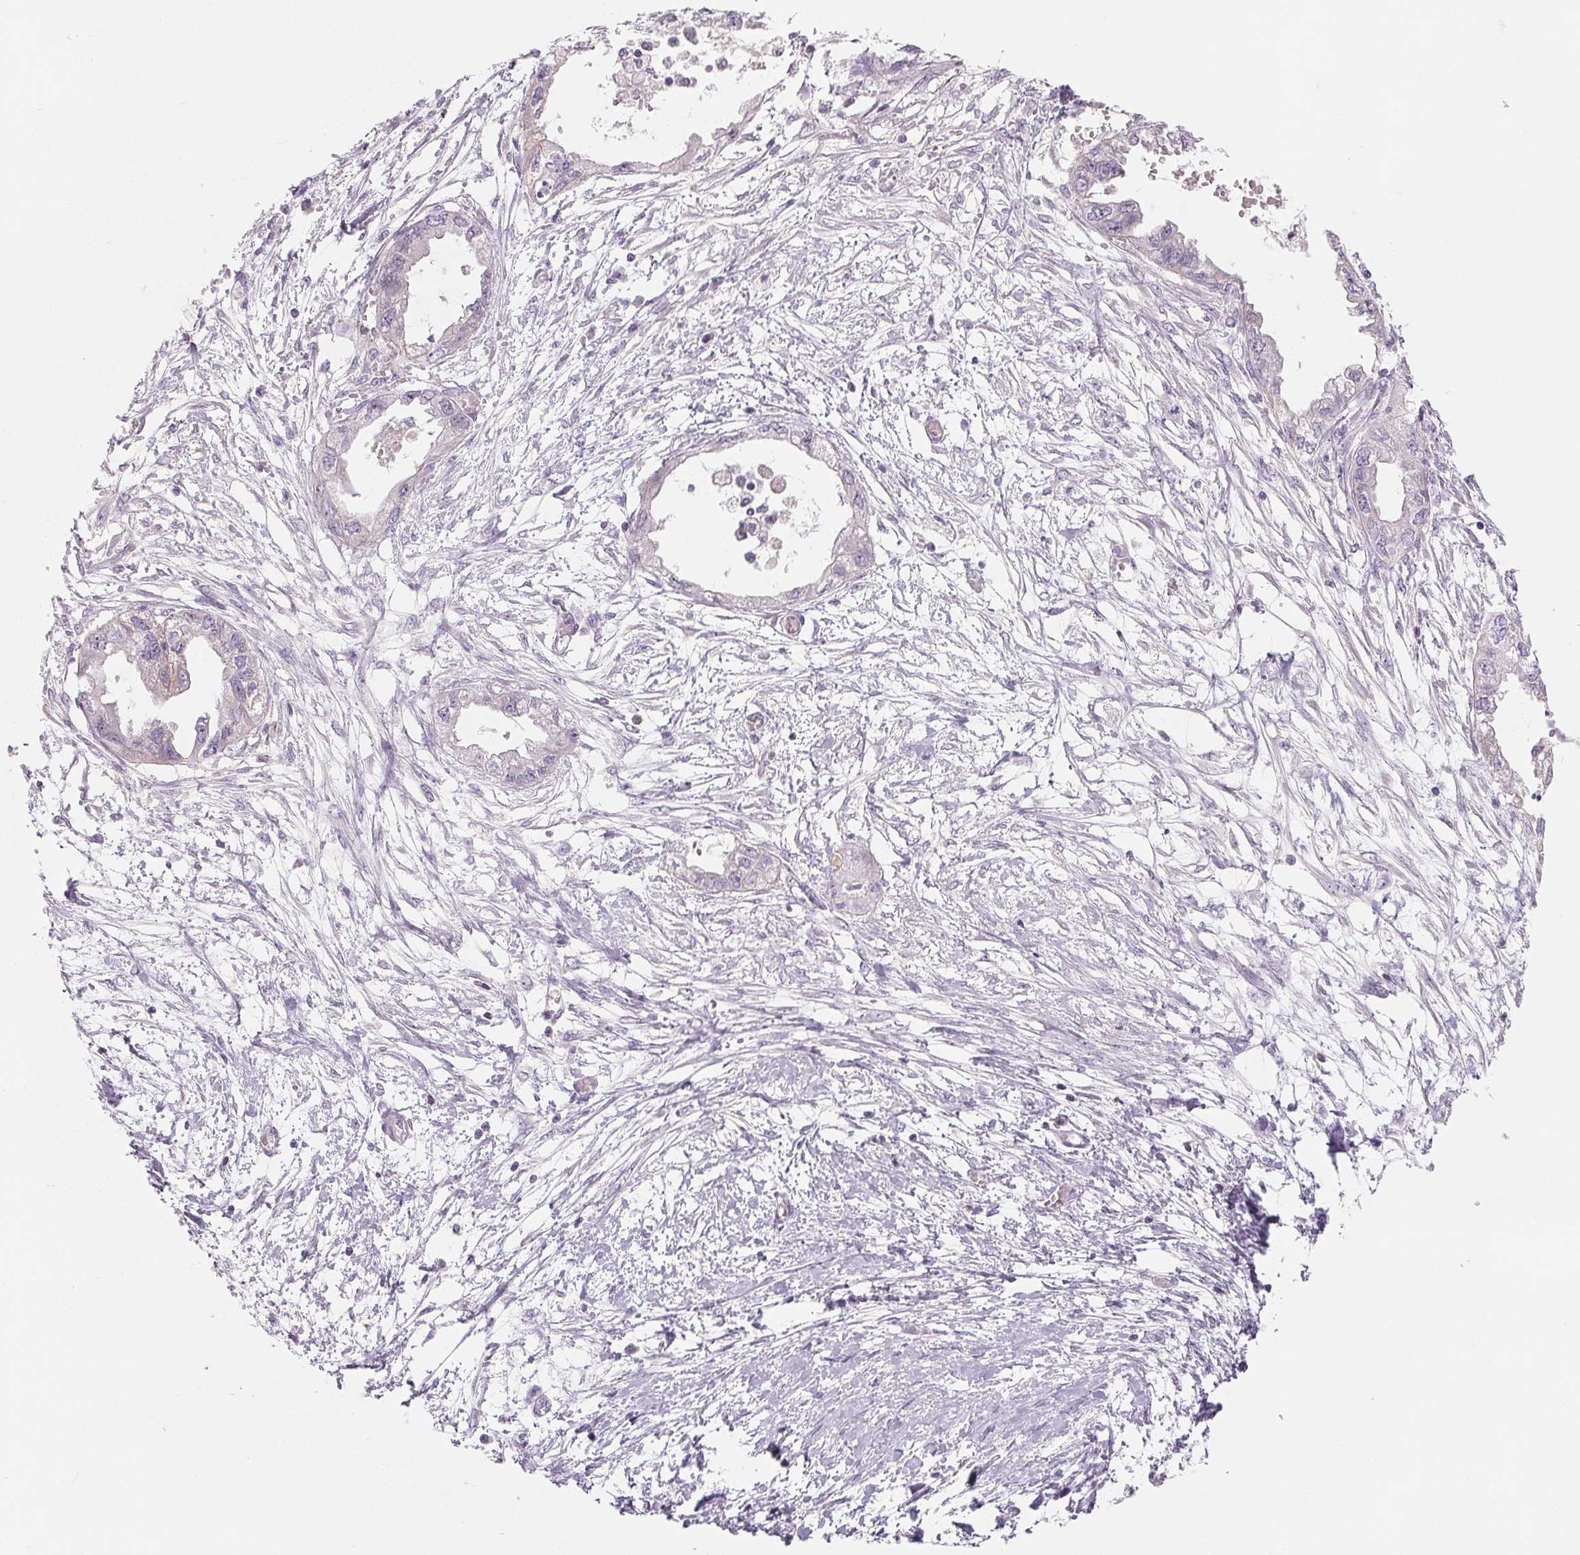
{"staining": {"intensity": "weak", "quantity": "<25%", "location": "cytoplasmic/membranous"}, "tissue": "endometrial cancer", "cell_type": "Tumor cells", "image_type": "cancer", "snomed": [{"axis": "morphology", "description": "Adenocarcinoma, NOS"}, {"axis": "morphology", "description": "Adenocarcinoma, metastatic, NOS"}, {"axis": "topography", "description": "Adipose tissue"}, {"axis": "topography", "description": "Endometrium"}], "caption": "An IHC histopathology image of endometrial cancer is shown. There is no staining in tumor cells of endometrial cancer.", "gene": "CD69", "patient": {"sex": "female", "age": 67}}